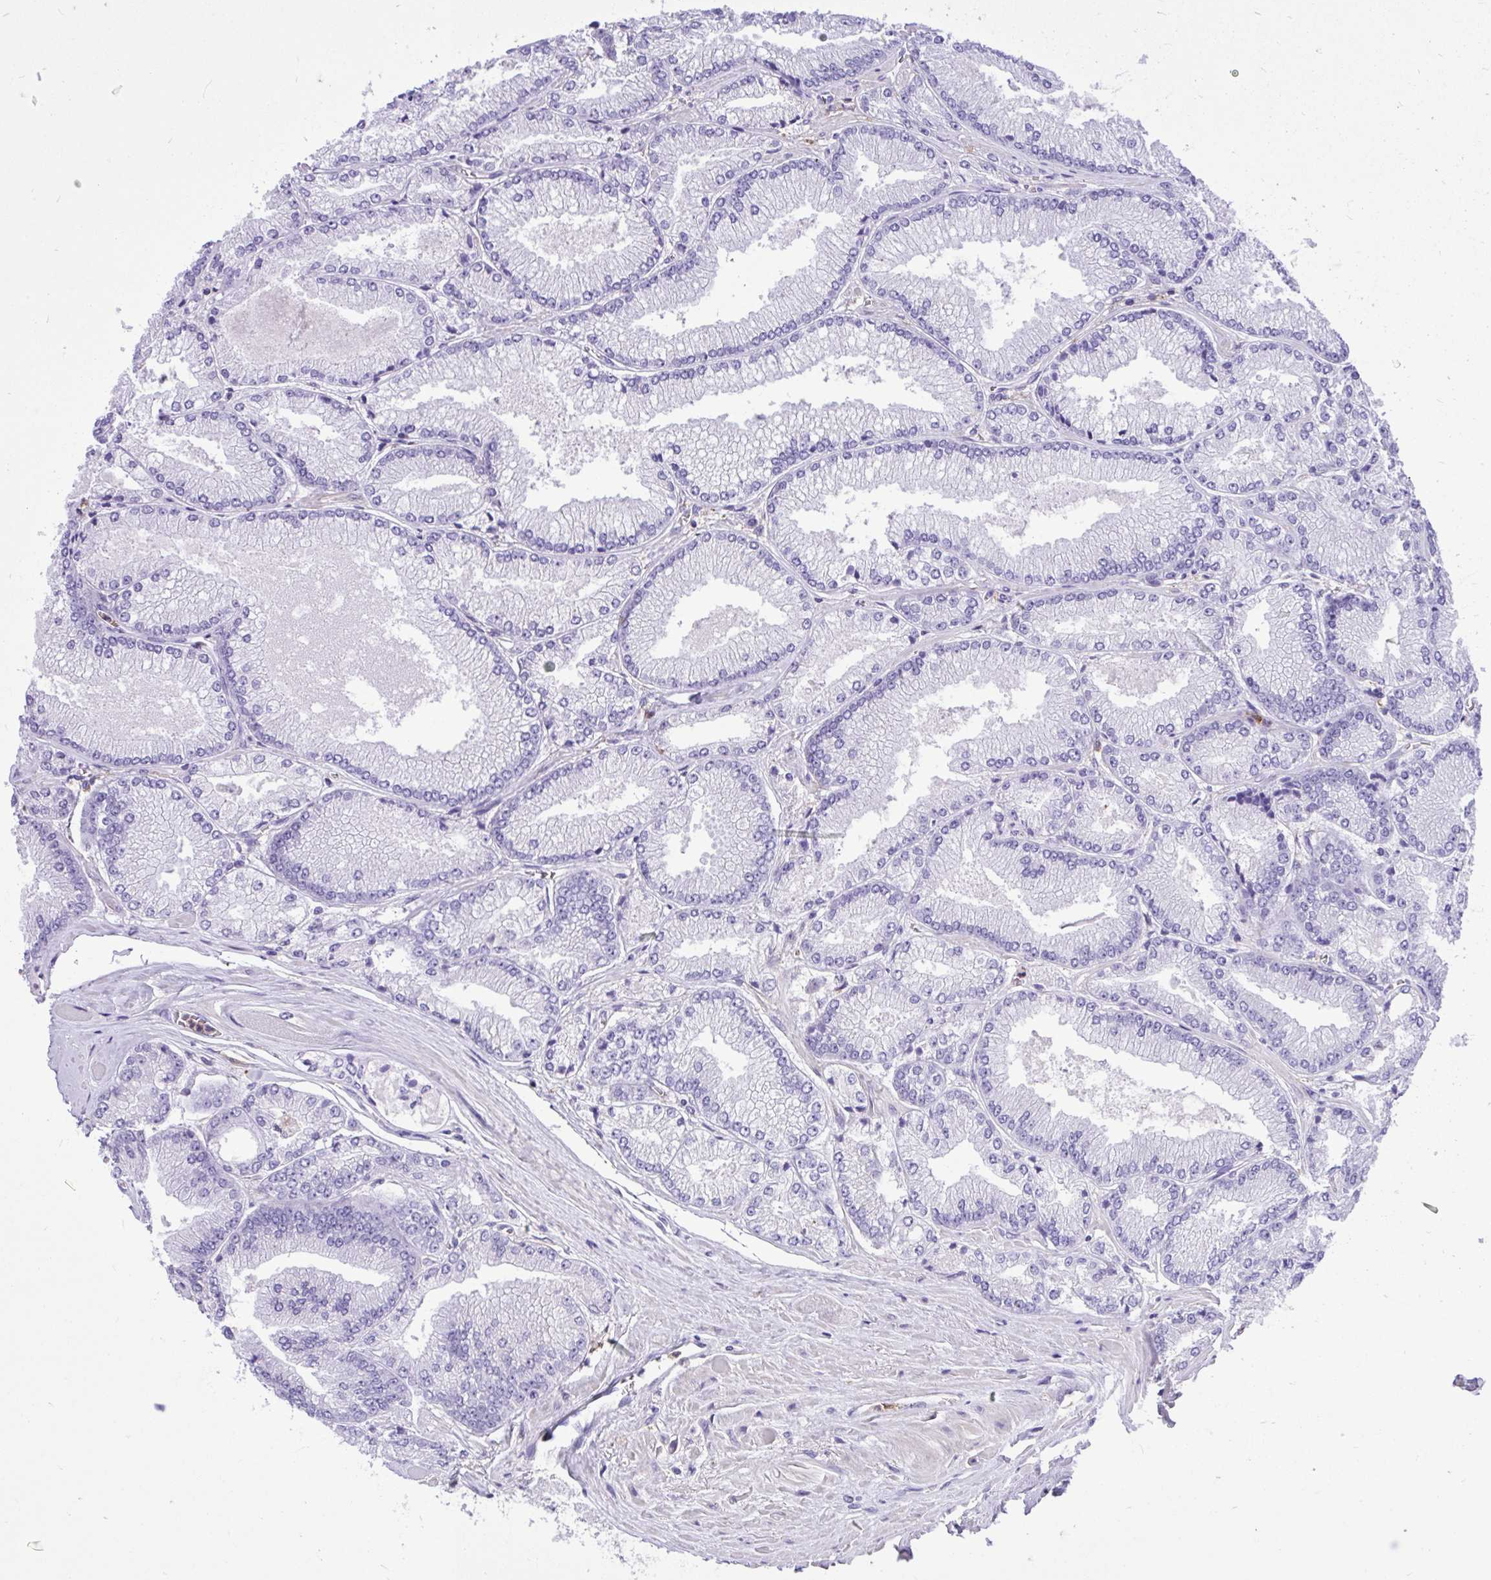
{"staining": {"intensity": "negative", "quantity": "none", "location": "none"}, "tissue": "prostate cancer", "cell_type": "Tumor cells", "image_type": "cancer", "snomed": [{"axis": "morphology", "description": "Adenocarcinoma, Low grade"}, {"axis": "topography", "description": "Prostate"}], "caption": "This histopathology image is of prostate cancer (adenocarcinoma (low-grade)) stained with immunohistochemistry (IHC) to label a protein in brown with the nuclei are counter-stained blue. There is no positivity in tumor cells.", "gene": "TLR7", "patient": {"sex": "male", "age": 67}}